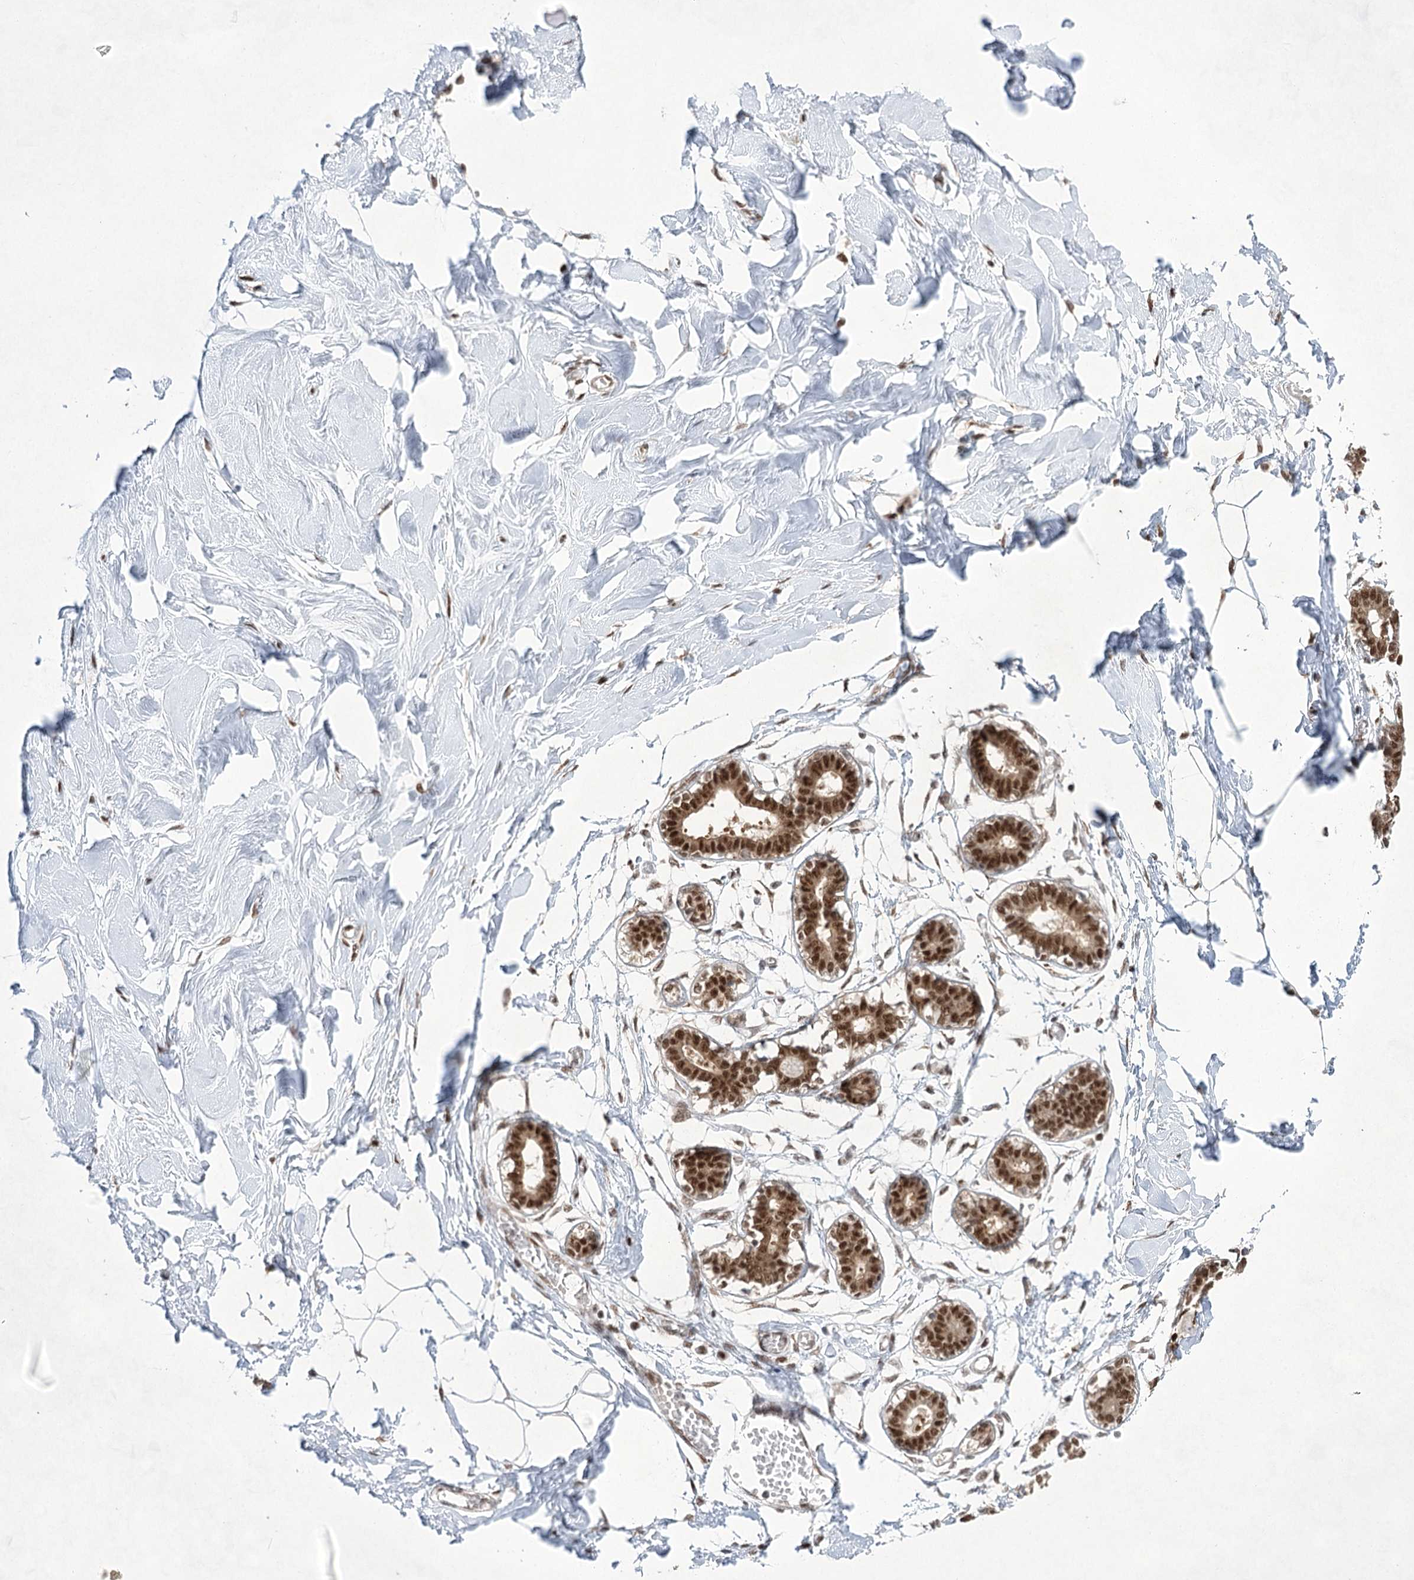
{"staining": {"intensity": "moderate", "quantity": ">75%", "location": "nuclear"}, "tissue": "breast", "cell_type": "Adipocytes", "image_type": "normal", "snomed": [{"axis": "morphology", "description": "Normal tissue, NOS"}, {"axis": "topography", "description": "Breast"}], "caption": "Breast stained with DAB immunohistochemistry (IHC) shows medium levels of moderate nuclear staining in approximately >75% of adipocytes.", "gene": "ZCCHC8", "patient": {"sex": "female", "age": 27}}